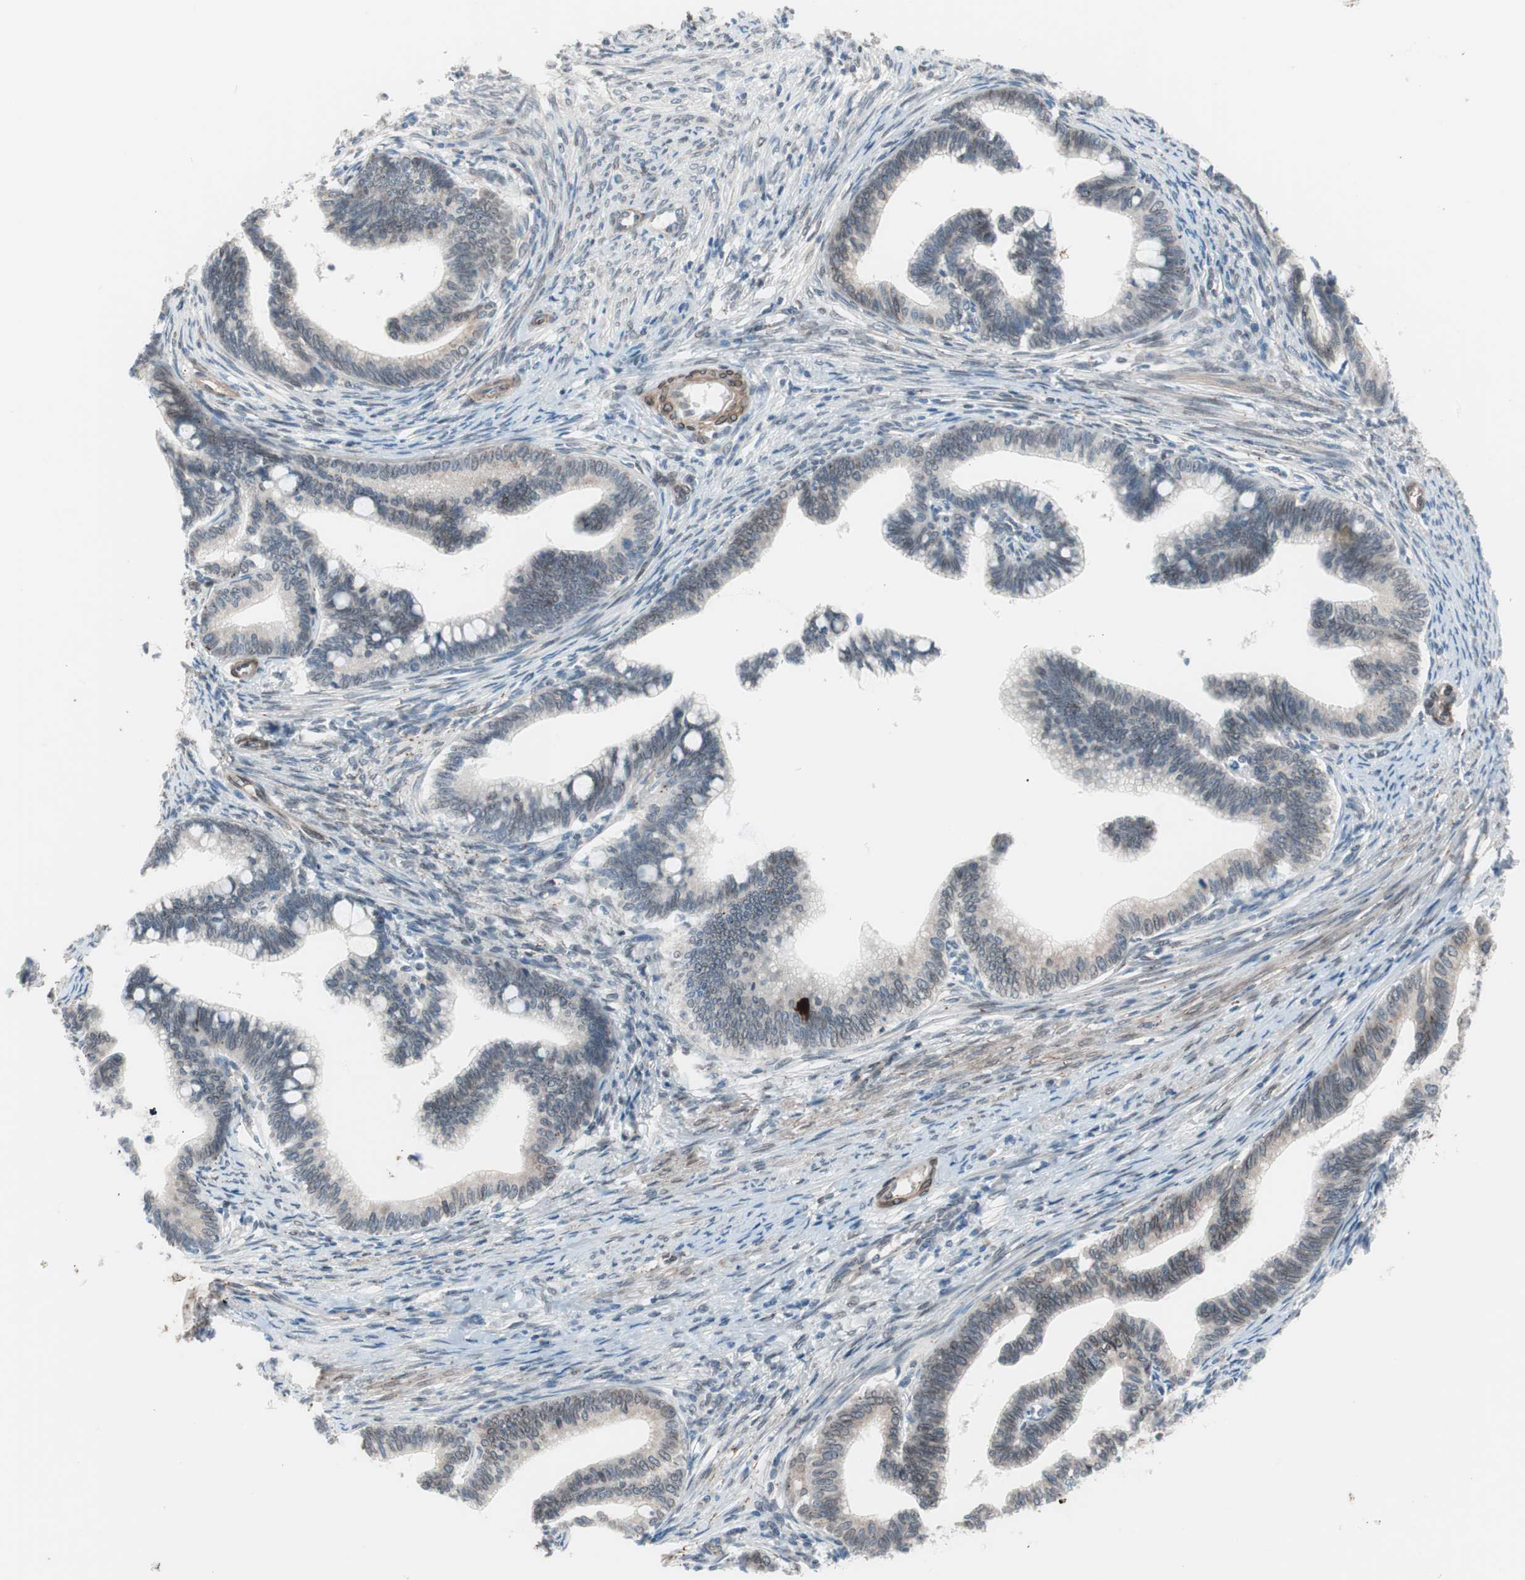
{"staining": {"intensity": "weak", "quantity": "25%-75%", "location": "cytoplasmic/membranous,nuclear"}, "tissue": "cervical cancer", "cell_type": "Tumor cells", "image_type": "cancer", "snomed": [{"axis": "morphology", "description": "Adenocarcinoma, NOS"}, {"axis": "topography", "description": "Cervix"}], "caption": "Protein staining of cervical cancer tissue displays weak cytoplasmic/membranous and nuclear staining in approximately 25%-75% of tumor cells. The staining was performed using DAB, with brown indicating positive protein expression. Nuclei are stained blue with hematoxylin.", "gene": "ARNT2", "patient": {"sex": "female", "age": 36}}